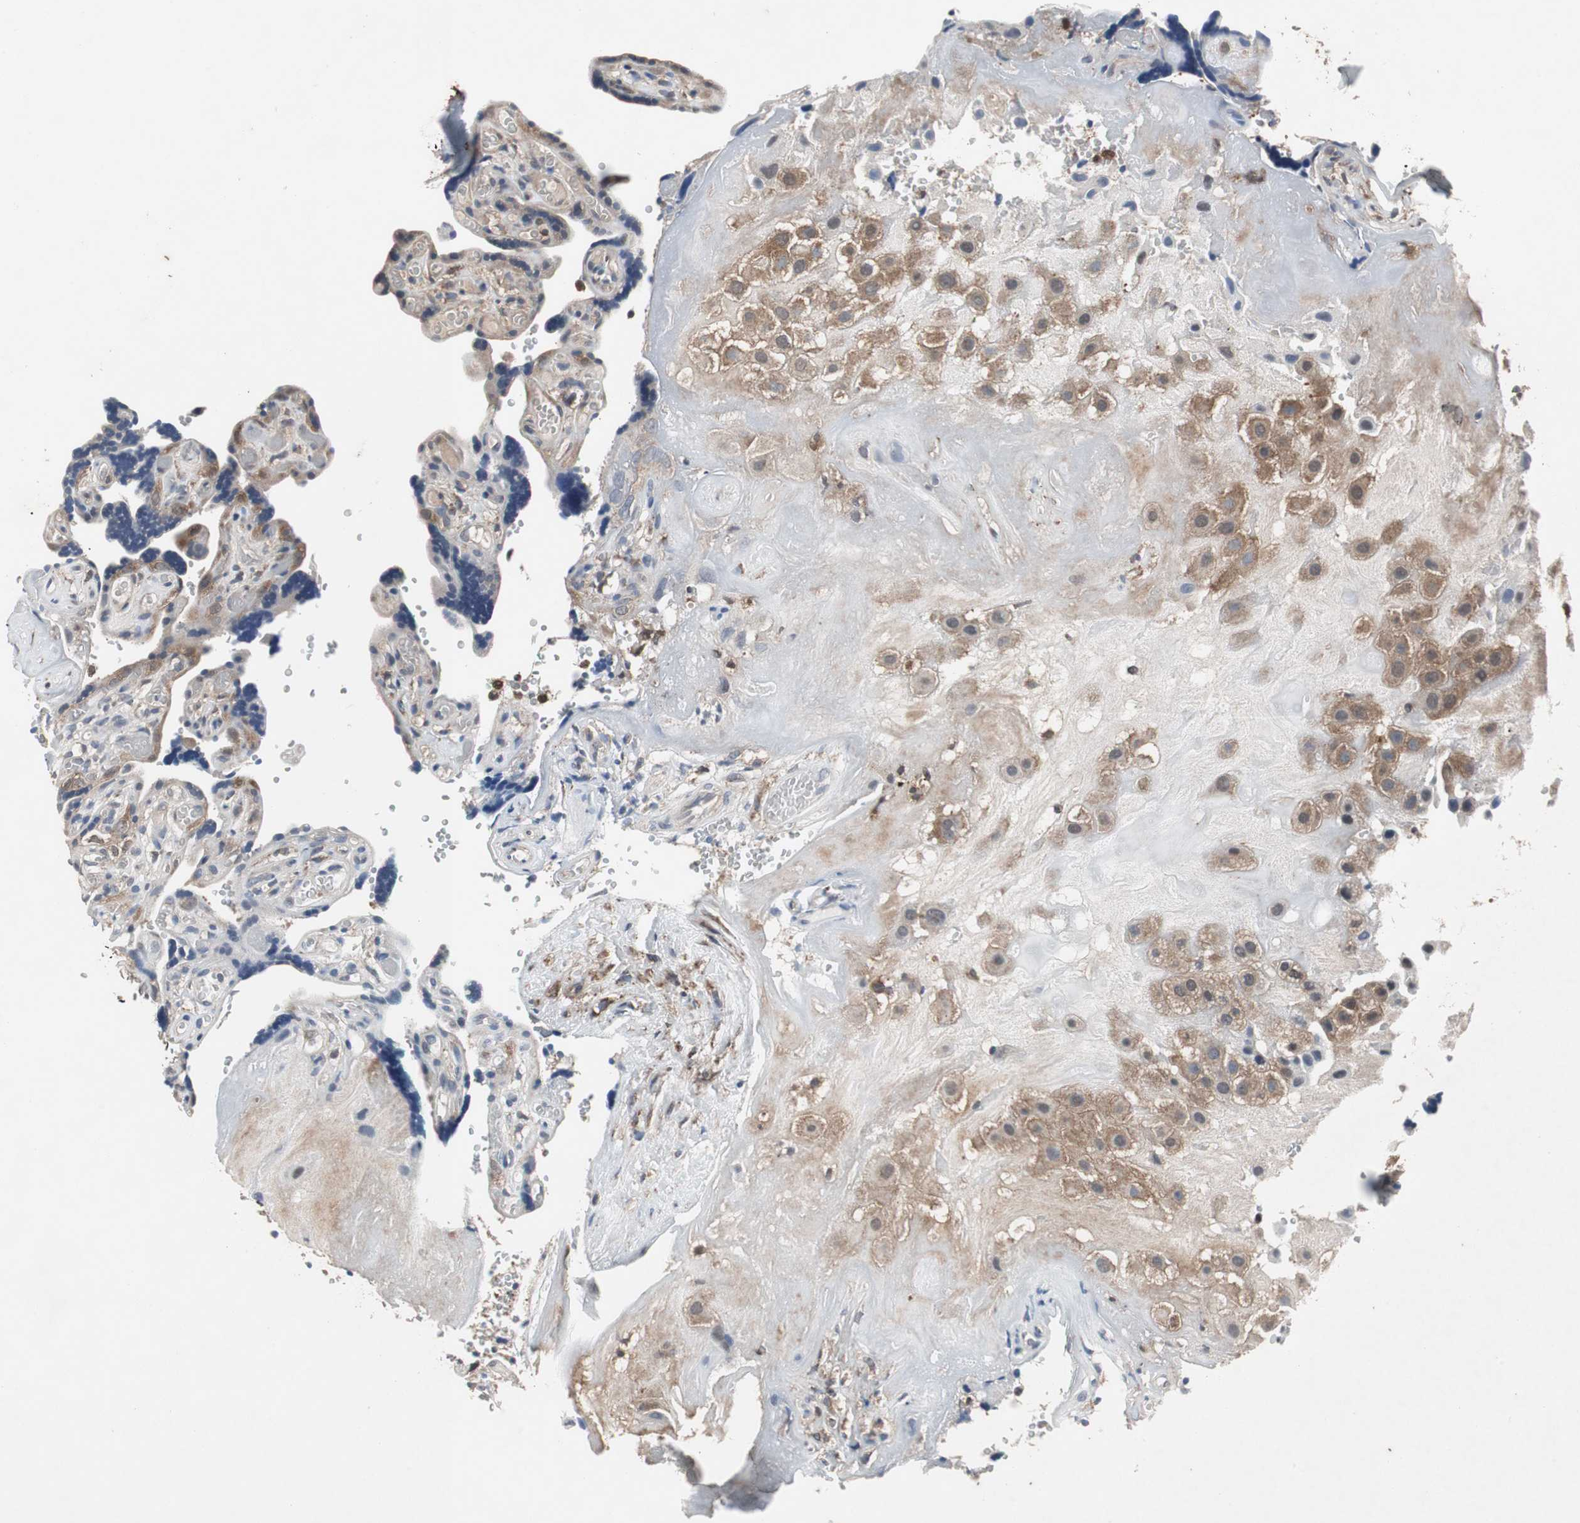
{"staining": {"intensity": "weak", "quantity": ">75%", "location": "cytoplasmic/membranous"}, "tissue": "placenta", "cell_type": "Decidual cells", "image_type": "normal", "snomed": [{"axis": "morphology", "description": "Normal tissue, NOS"}, {"axis": "topography", "description": "Placenta"}], "caption": "Immunohistochemistry (DAB) staining of unremarkable human placenta demonstrates weak cytoplasmic/membranous protein expression in about >75% of decidual cells.", "gene": "ZSCAN22", "patient": {"sex": "female", "age": 30}}